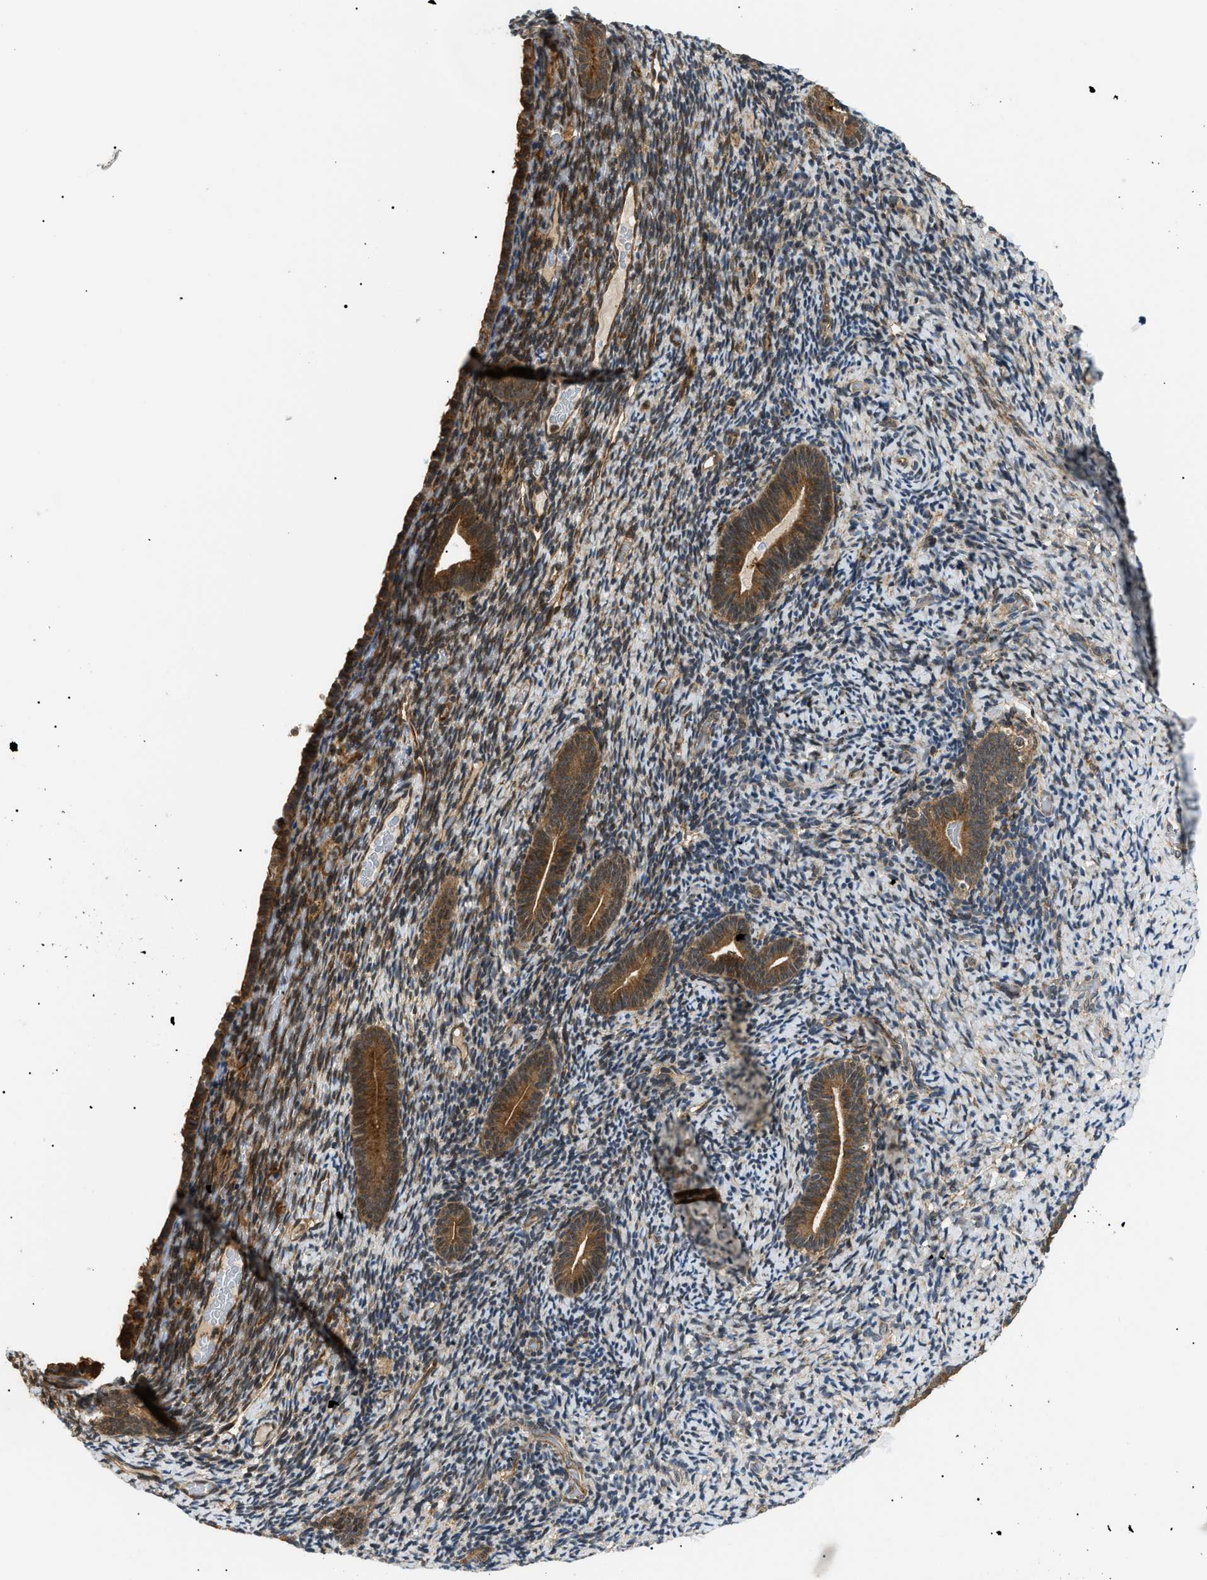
{"staining": {"intensity": "moderate", "quantity": "25%-75%", "location": "cytoplasmic/membranous"}, "tissue": "endometrium", "cell_type": "Cells in endometrial stroma", "image_type": "normal", "snomed": [{"axis": "morphology", "description": "Normal tissue, NOS"}, {"axis": "topography", "description": "Endometrium"}], "caption": "Immunohistochemistry staining of unremarkable endometrium, which demonstrates medium levels of moderate cytoplasmic/membranous staining in about 25%-75% of cells in endometrial stroma indicating moderate cytoplasmic/membranous protein positivity. The staining was performed using DAB (brown) for protein detection and nuclei were counterstained in hematoxylin (blue).", "gene": "ATP6AP1", "patient": {"sex": "female", "age": 51}}